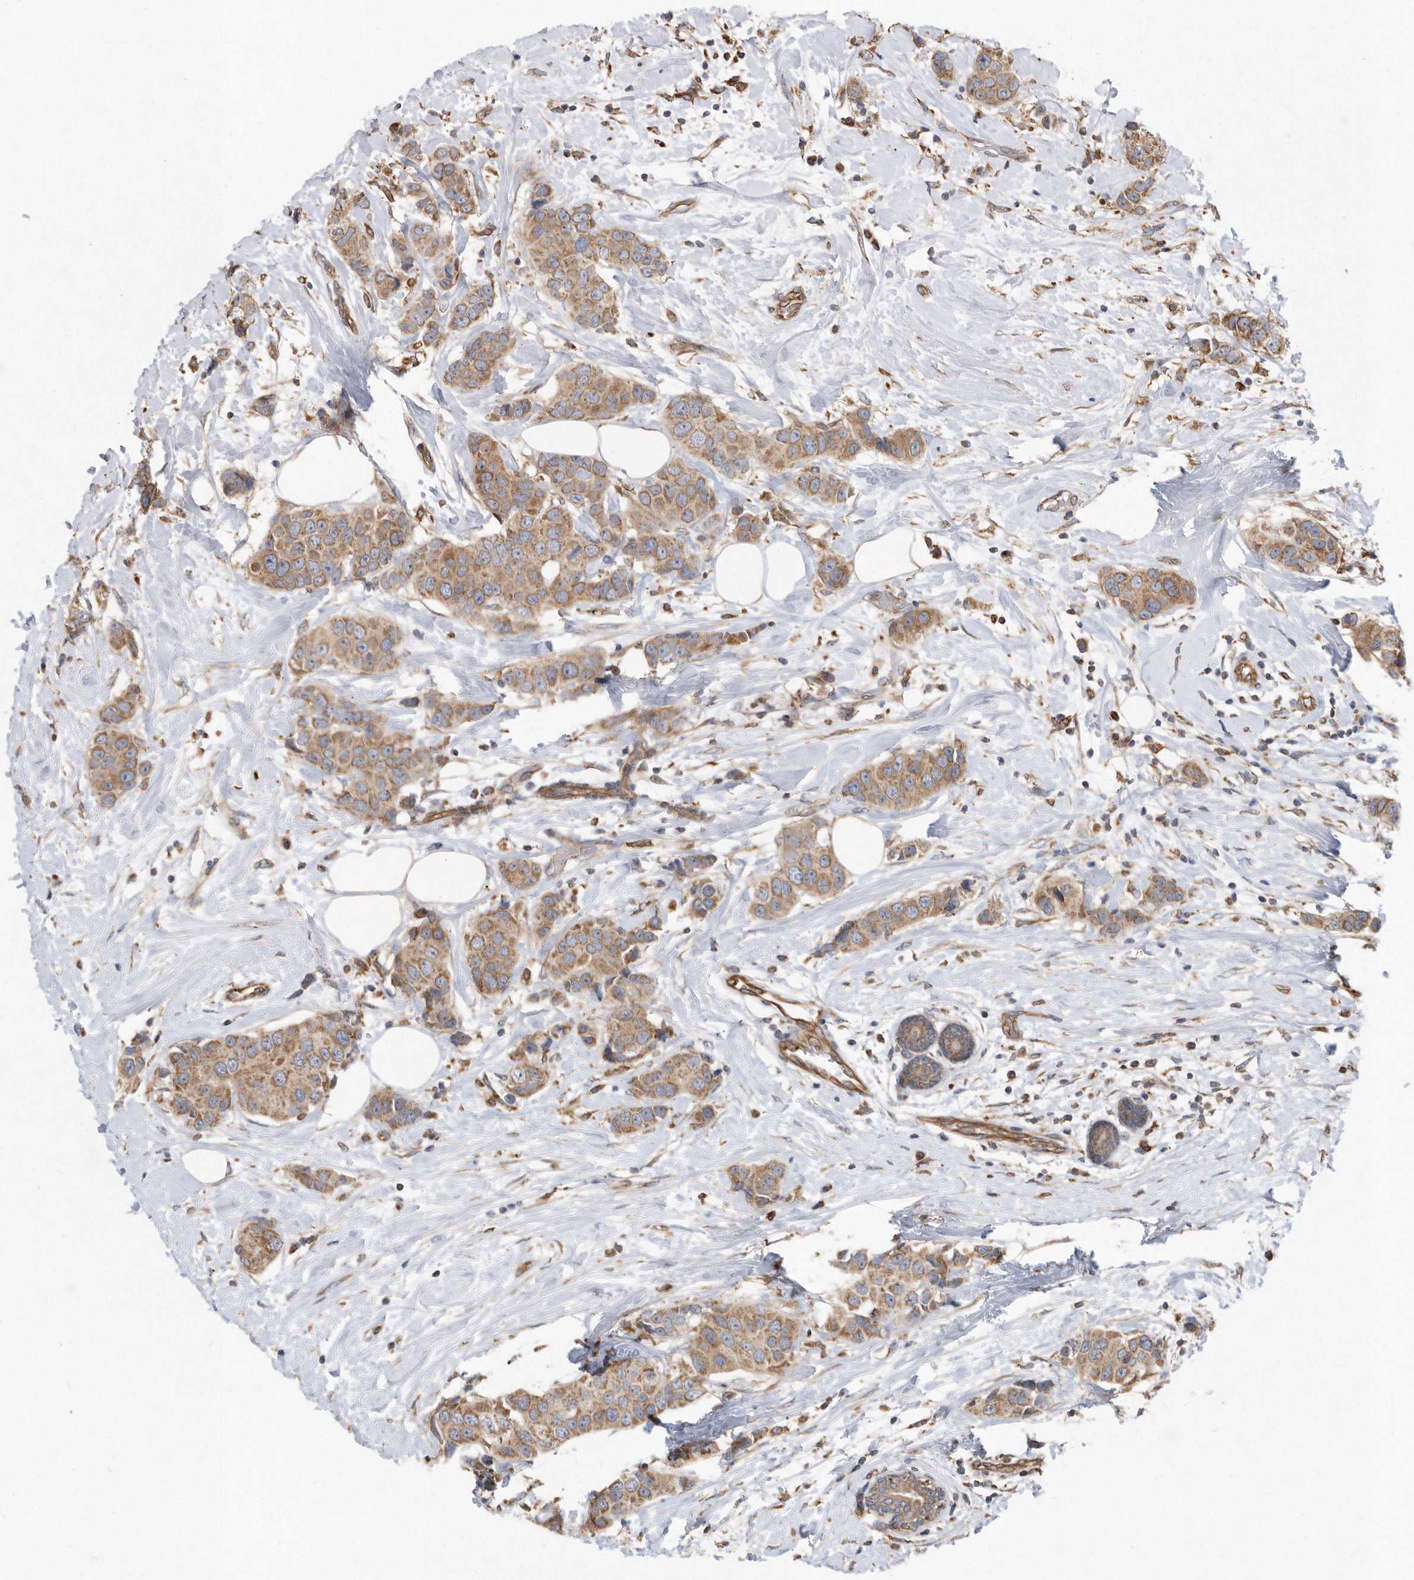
{"staining": {"intensity": "moderate", "quantity": ">75%", "location": "cytoplasmic/membranous"}, "tissue": "breast cancer", "cell_type": "Tumor cells", "image_type": "cancer", "snomed": [{"axis": "morphology", "description": "Normal tissue, NOS"}, {"axis": "morphology", "description": "Duct carcinoma"}, {"axis": "topography", "description": "Breast"}], "caption": "Protein expression analysis of human breast cancer reveals moderate cytoplasmic/membranous staining in approximately >75% of tumor cells.", "gene": "PON2", "patient": {"sex": "female", "age": 39}}